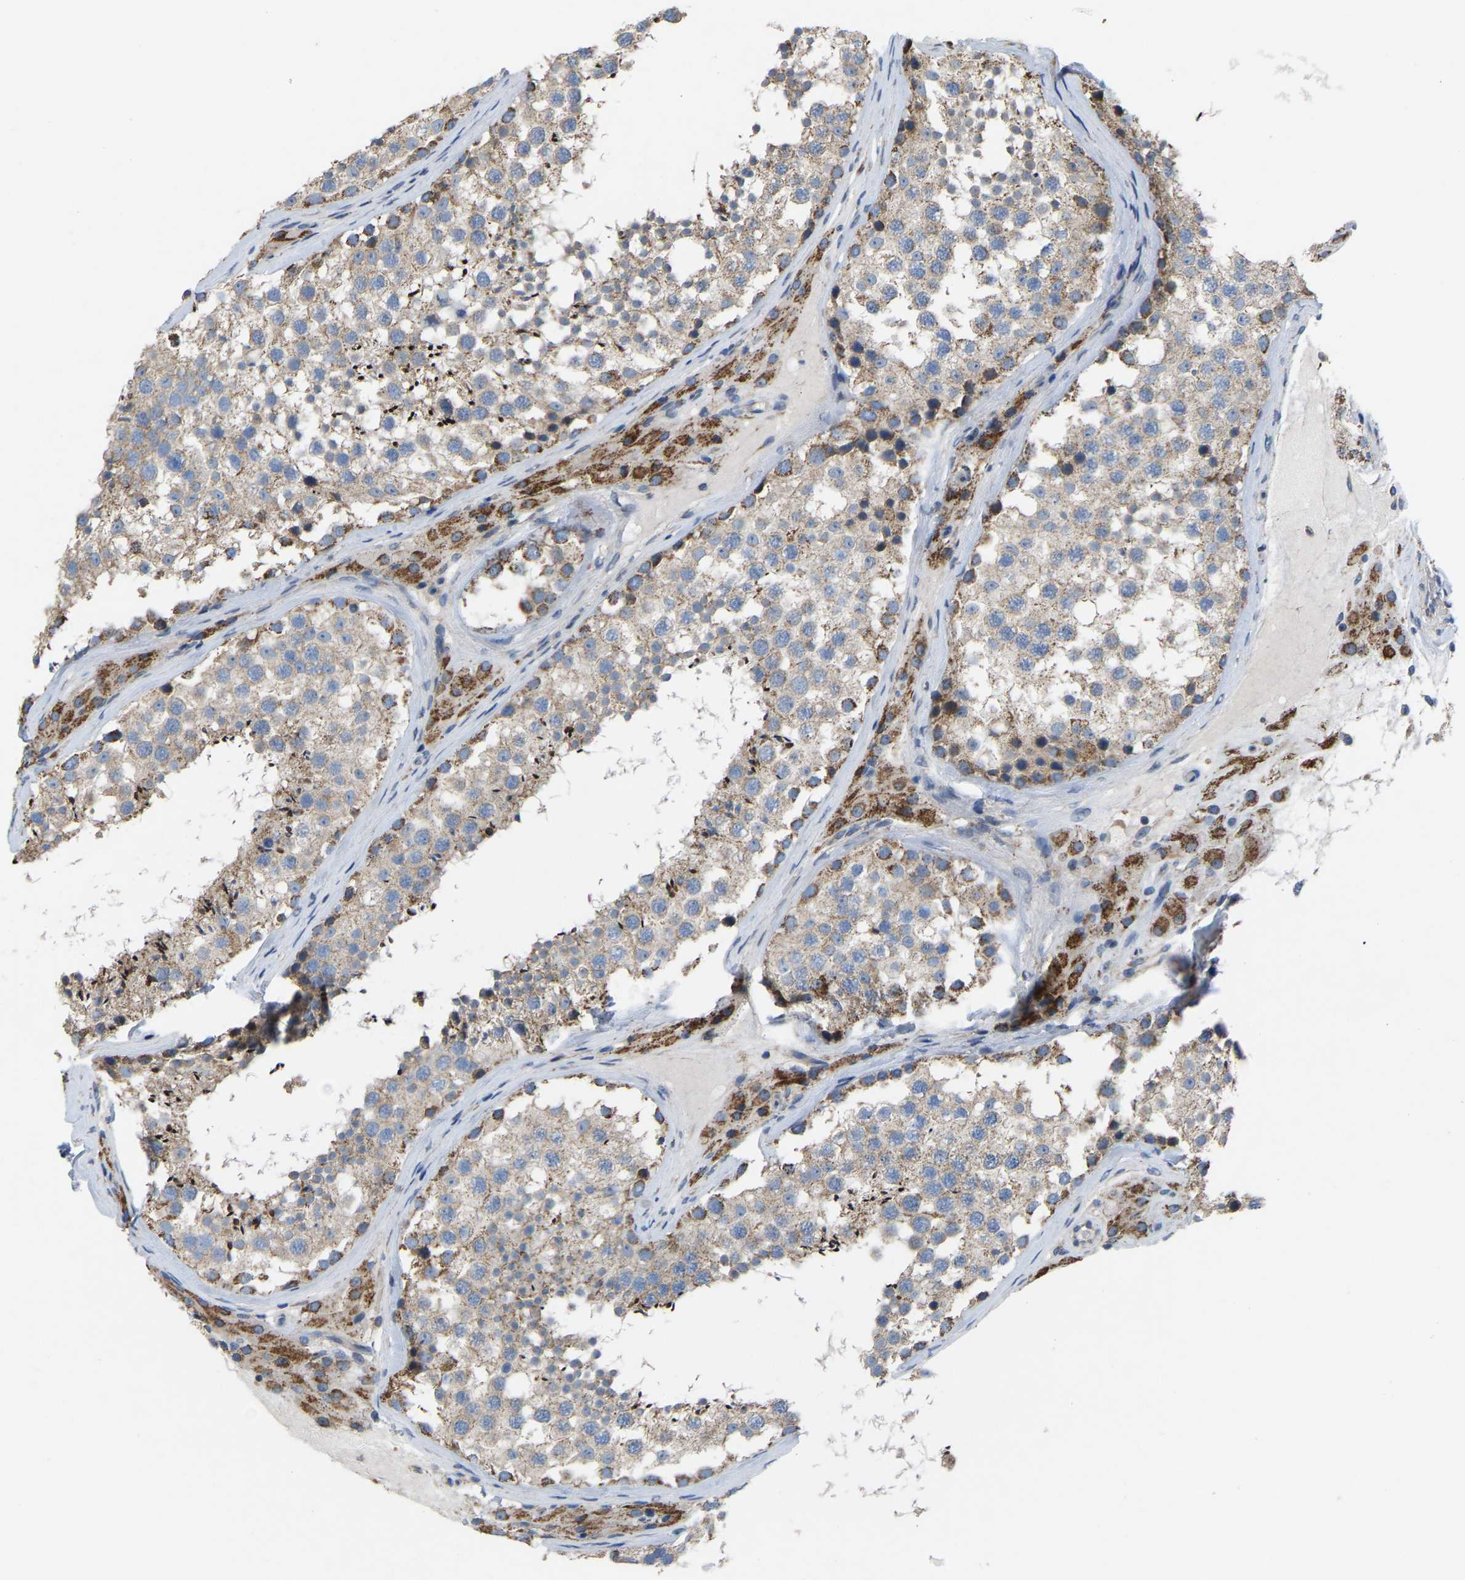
{"staining": {"intensity": "moderate", "quantity": ">75%", "location": "cytoplasmic/membranous"}, "tissue": "testis", "cell_type": "Cells in seminiferous ducts", "image_type": "normal", "snomed": [{"axis": "morphology", "description": "Normal tissue, NOS"}, {"axis": "topography", "description": "Testis"}], "caption": "High-power microscopy captured an IHC photomicrograph of unremarkable testis, revealing moderate cytoplasmic/membranous expression in about >75% of cells in seminiferous ducts.", "gene": "BCL10", "patient": {"sex": "male", "age": 46}}